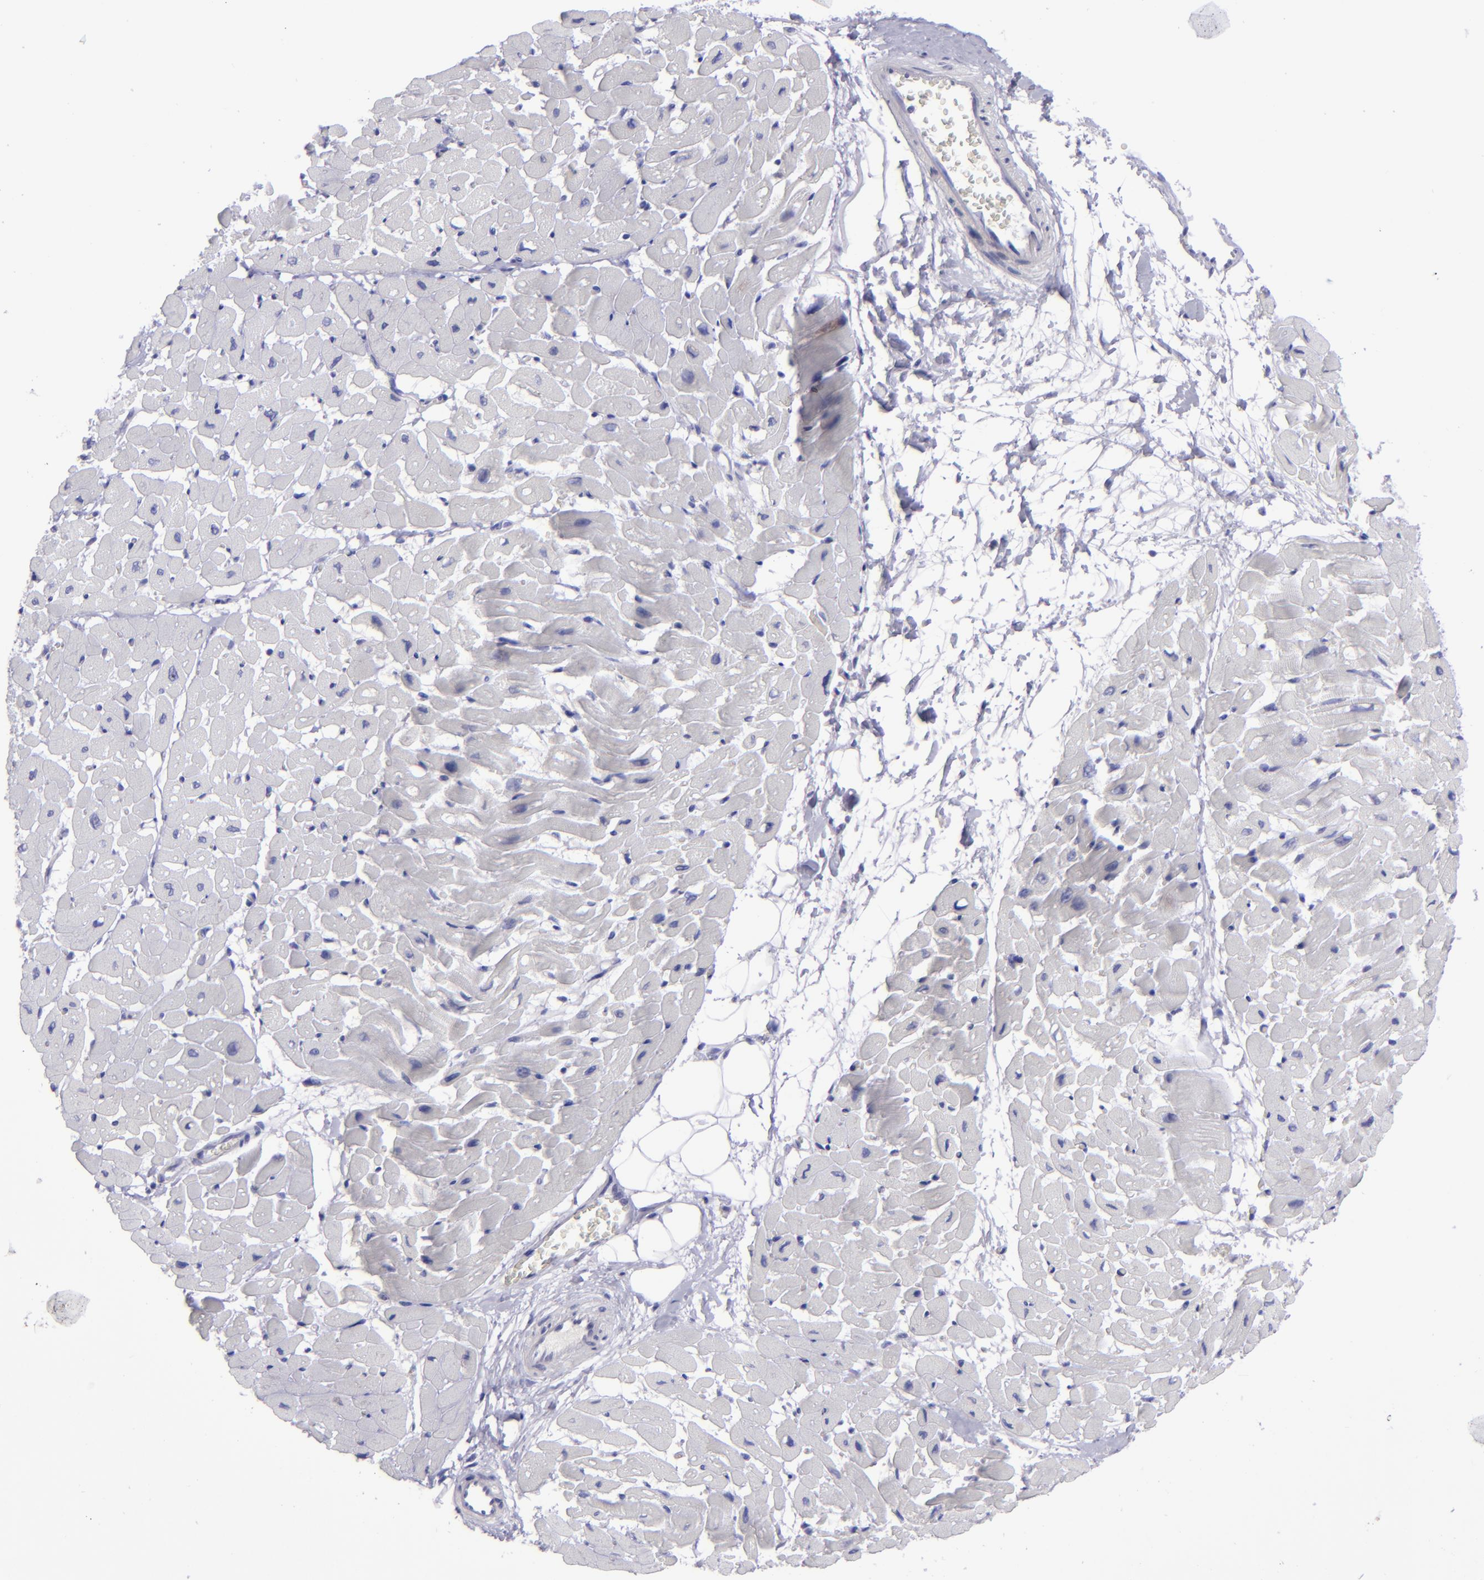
{"staining": {"intensity": "negative", "quantity": "none", "location": "none"}, "tissue": "heart muscle", "cell_type": "Cardiomyocytes", "image_type": "normal", "snomed": [{"axis": "morphology", "description": "Normal tissue, NOS"}, {"axis": "topography", "description": "Heart"}], "caption": "The image displays no staining of cardiomyocytes in normal heart muscle.", "gene": "POU2F2", "patient": {"sex": "male", "age": 45}}